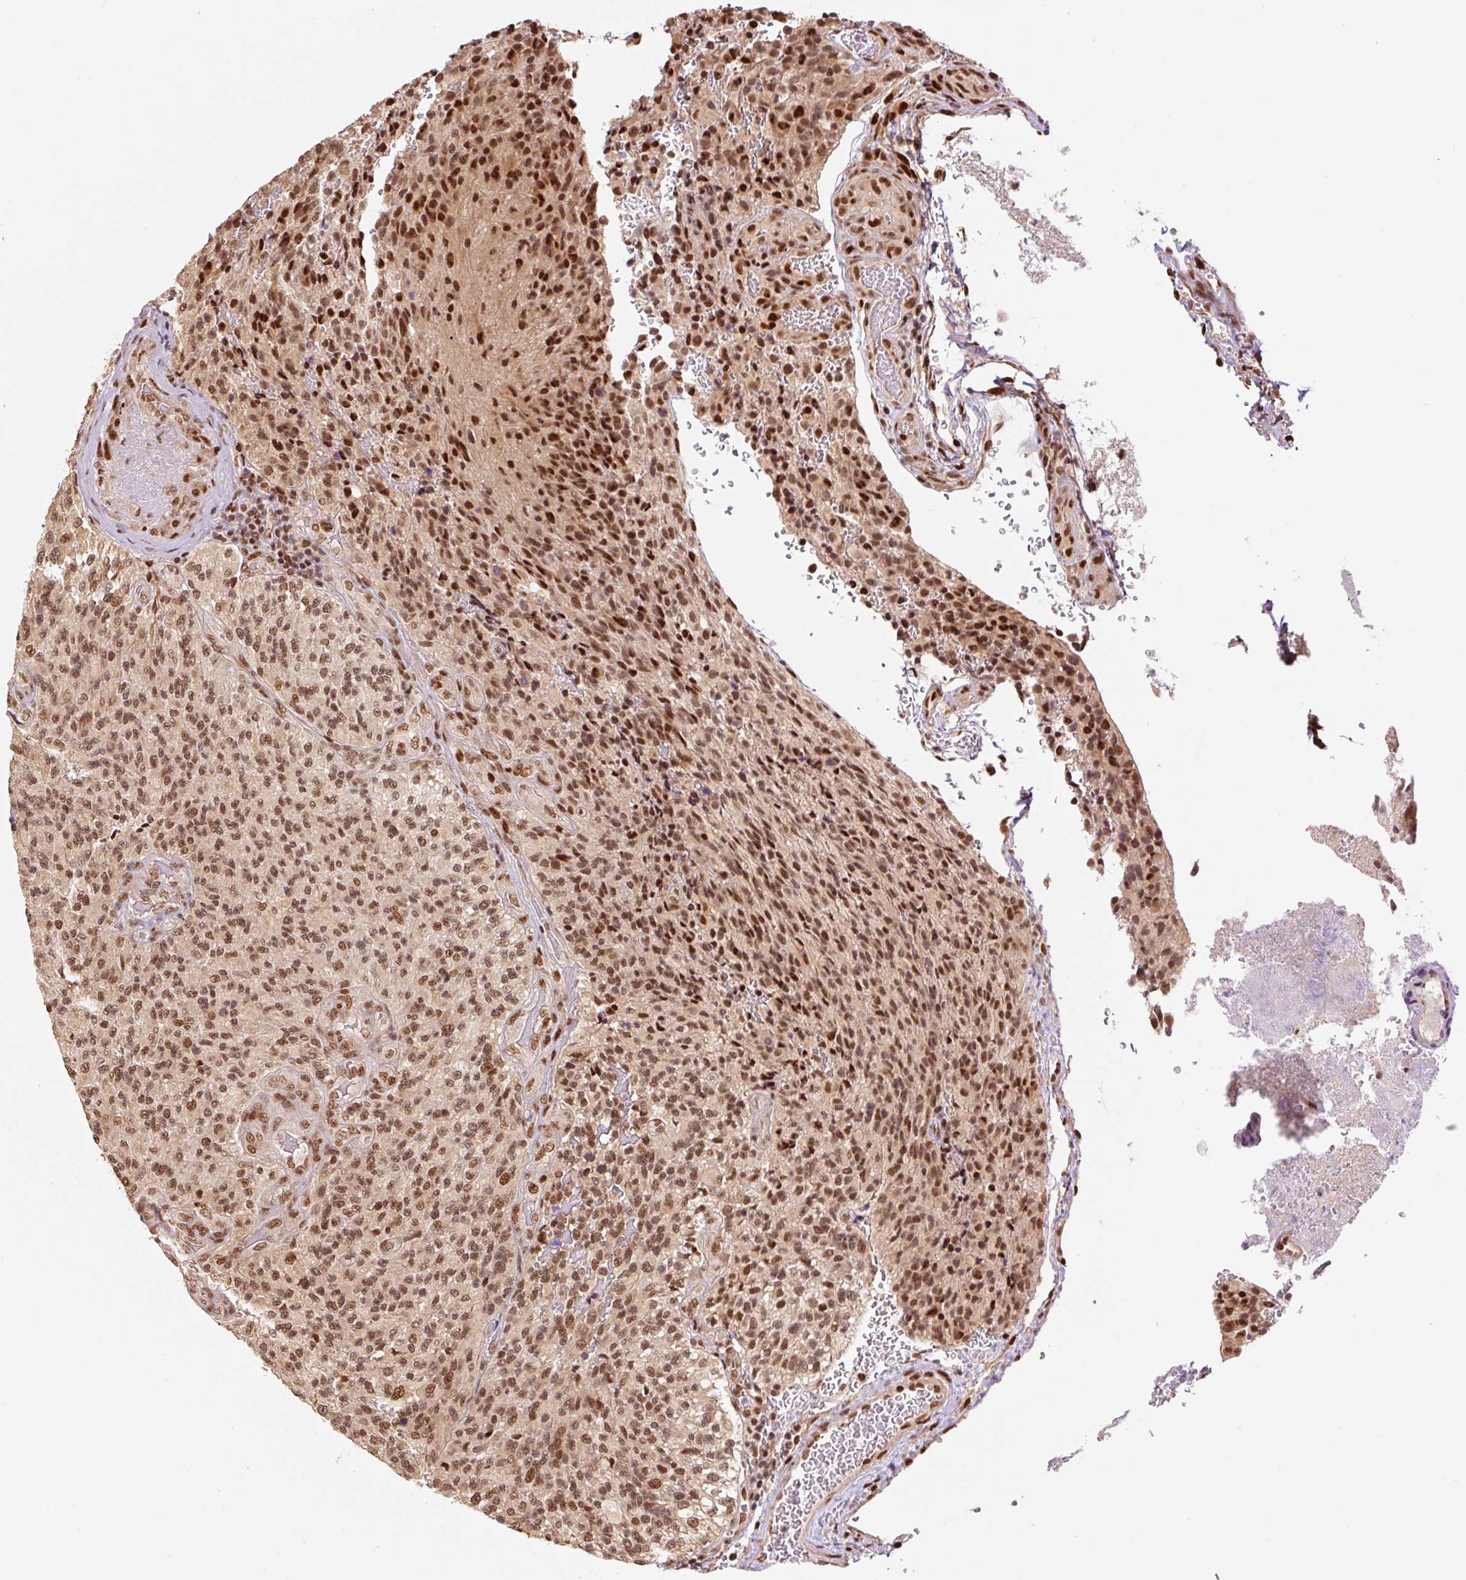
{"staining": {"intensity": "moderate", "quantity": ">75%", "location": "nuclear"}, "tissue": "glioma", "cell_type": "Tumor cells", "image_type": "cancer", "snomed": [{"axis": "morphology", "description": "Normal tissue, NOS"}, {"axis": "morphology", "description": "Glioma, malignant, High grade"}, {"axis": "topography", "description": "Cerebral cortex"}], "caption": "This micrograph exhibits immunohistochemistry (IHC) staining of human malignant high-grade glioma, with medium moderate nuclear expression in about >75% of tumor cells.", "gene": "INTS8", "patient": {"sex": "male", "age": 56}}